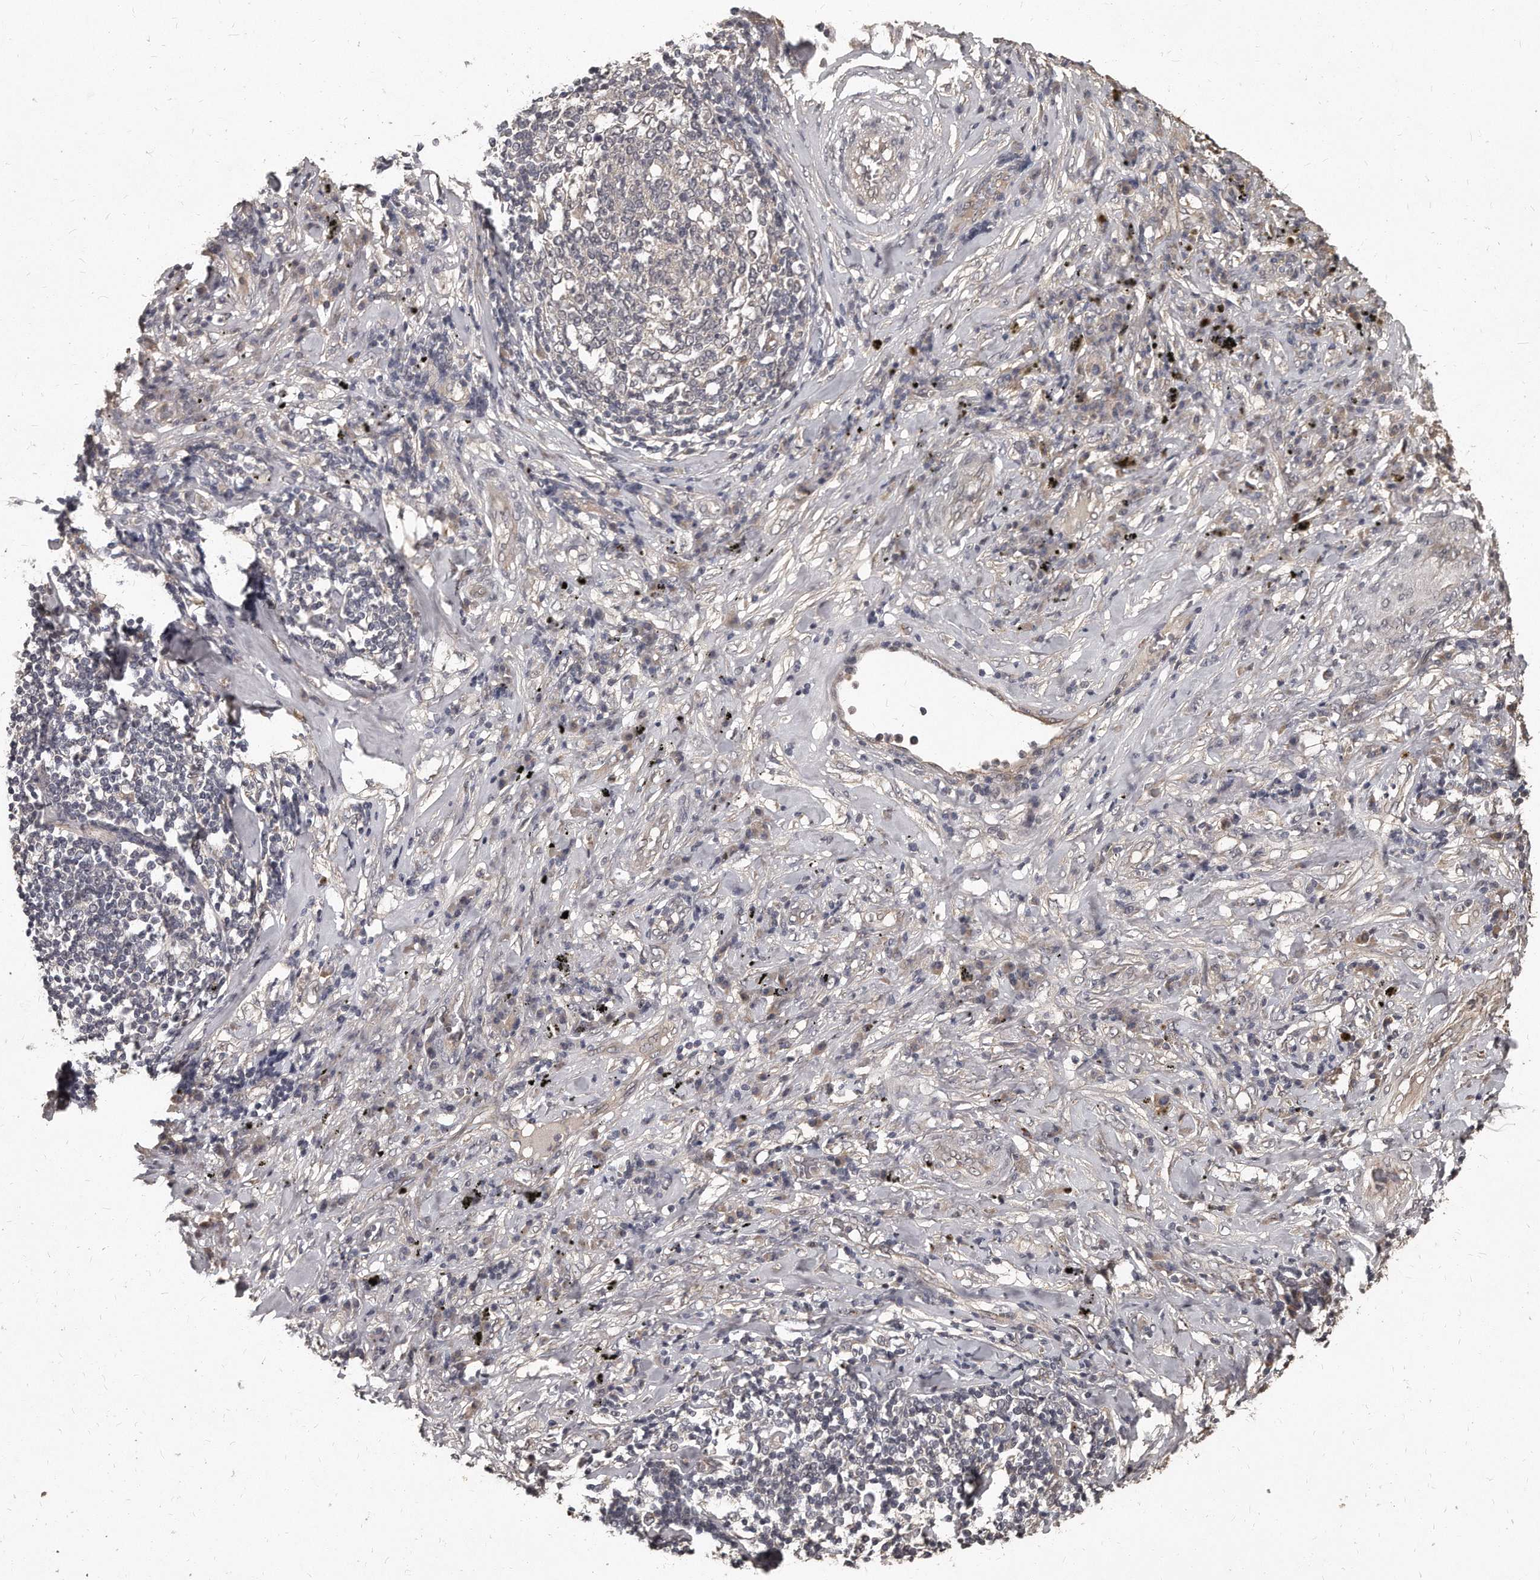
{"staining": {"intensity": "negative", "quantity": "none", "location": "none"}, "tissue": "lung cancer", "cell_type": "Tumor cells", "image_type": "cancer", "snomed": [{"axis": "morphology", "description": "Squamous cell carcinoma, NOS"}, {"axis": "topography", "description": "Lung"}], "caption": "Immunohistochemical staining of human squamous cell carcinoma (lung) exhibits no significant staining in tumor cells. Brightfield microscopy of immunohistochemistry (IHC) stained with DAB (brown) and hematoxylin (blue), captured at high magnification.", "gene": "GRB10", "patient": {"sex": "female", "age": 63}}